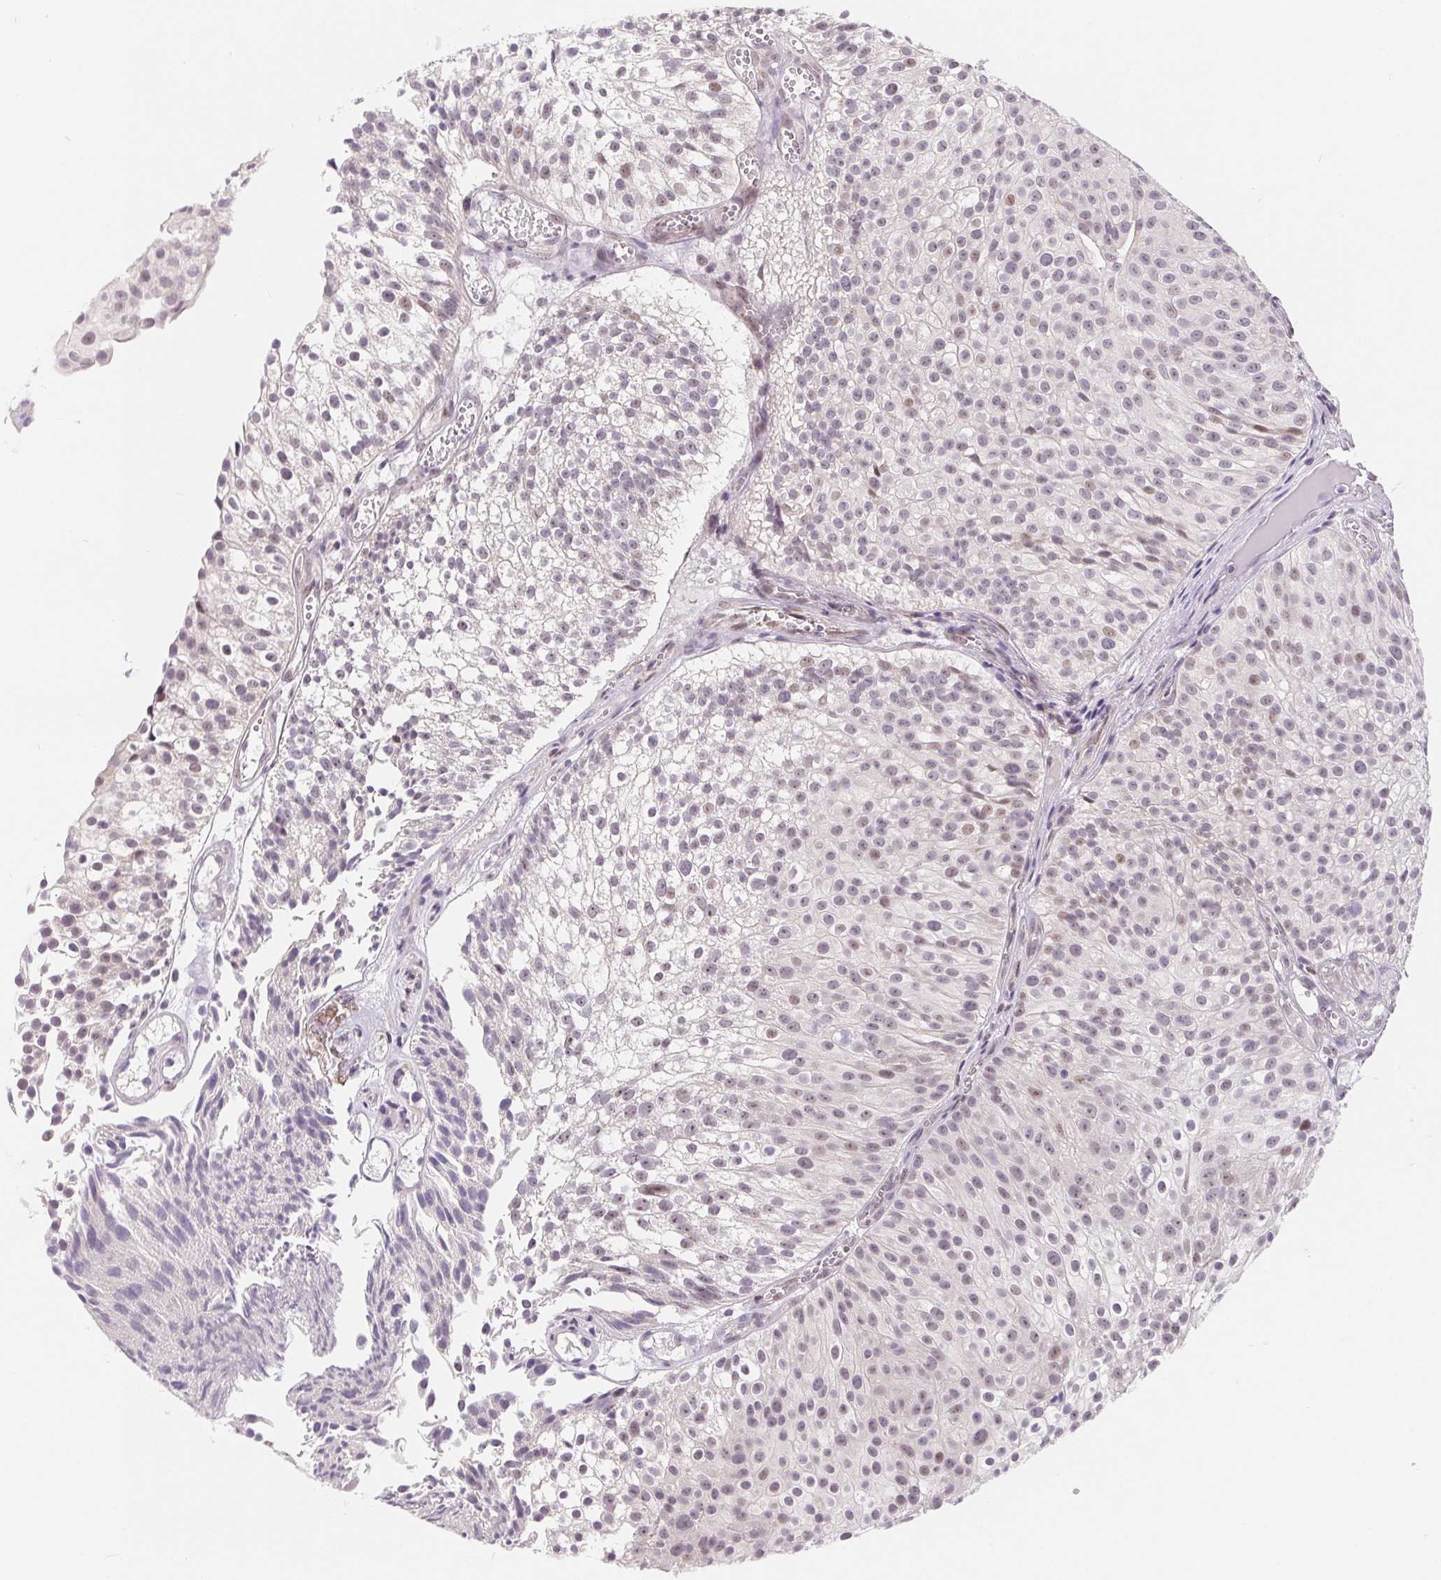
{"staining": {"intensity": "moderate", "quantity": "<25%", "location": "nuclear"}, "tissue": "urothelial cancer", "cell_type": "Tumor cells", "image_type": "cancer", "snomed": [{"axis": "morphology", "description": "Urothelial carcinoma, Low grade"}, {"axis": "topography", "description": "Urinary bladder"}], "caption": "This image shows IHC staining of urothelial carcinoma (low-grade), with low moderate nuclear staining in about <25% of tumor cells.", "gene": "LCA5L", "patient": {"sex": "male", "age": 70}}